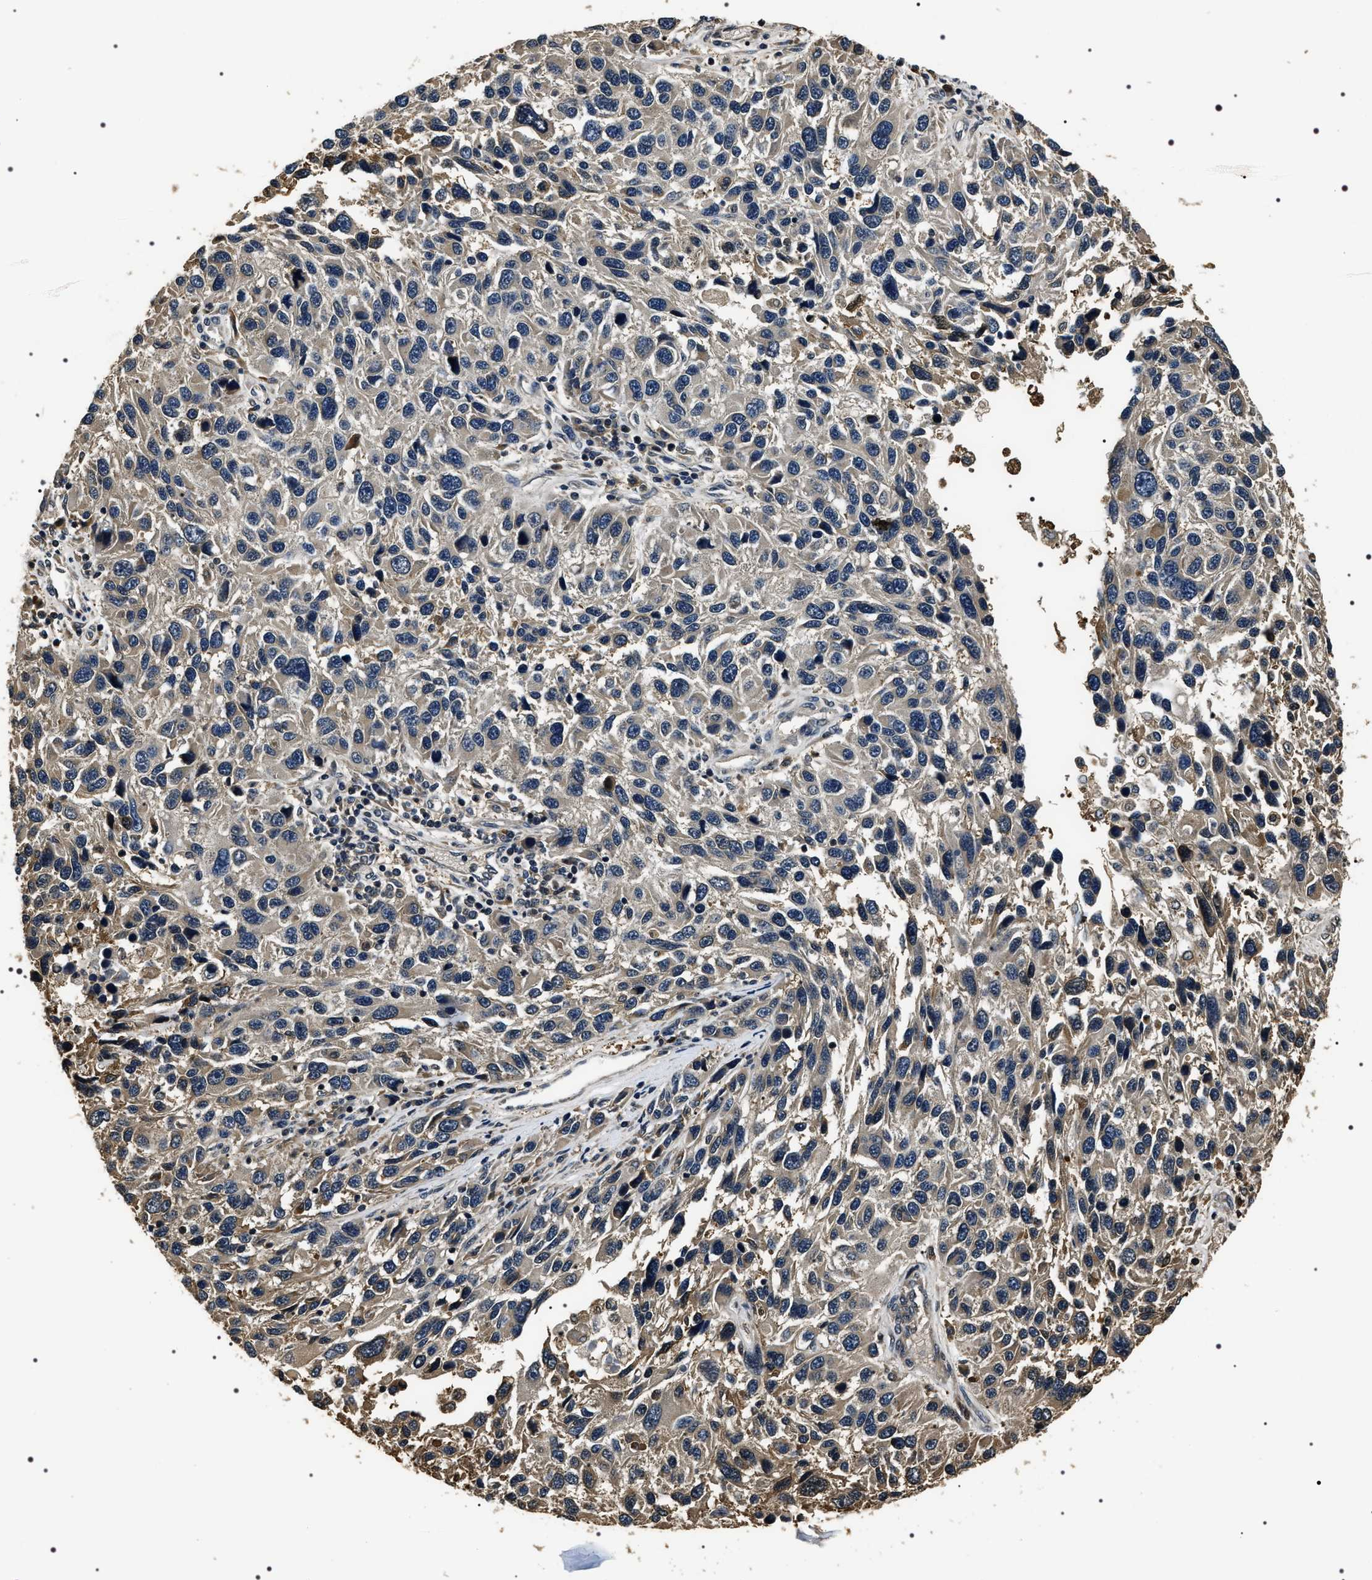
{"staining": {"intensity": "weak", "quantity": "<25%", "location": "cytoplasmic/membranous"}, "tissue": "melanoma", "cell_type": "Tumor cells", "image_type": "cancer", "snomed": [{"axis": "morphology", "description": "Malignant melanoma, NOS"}, {"axis": "topography", "description": "Skin"}], "caption": "Protein analysis of malignant melanoma demonstrates no significant positivity in tumor cells. The staining is performed using DAB (3,3'-diaminobenzidine) brown chromogen with nuclei counter-stained in using hematoxylin.", "gene": "ARHGAP22", "patient": {"sex": "male", "age": 53}}